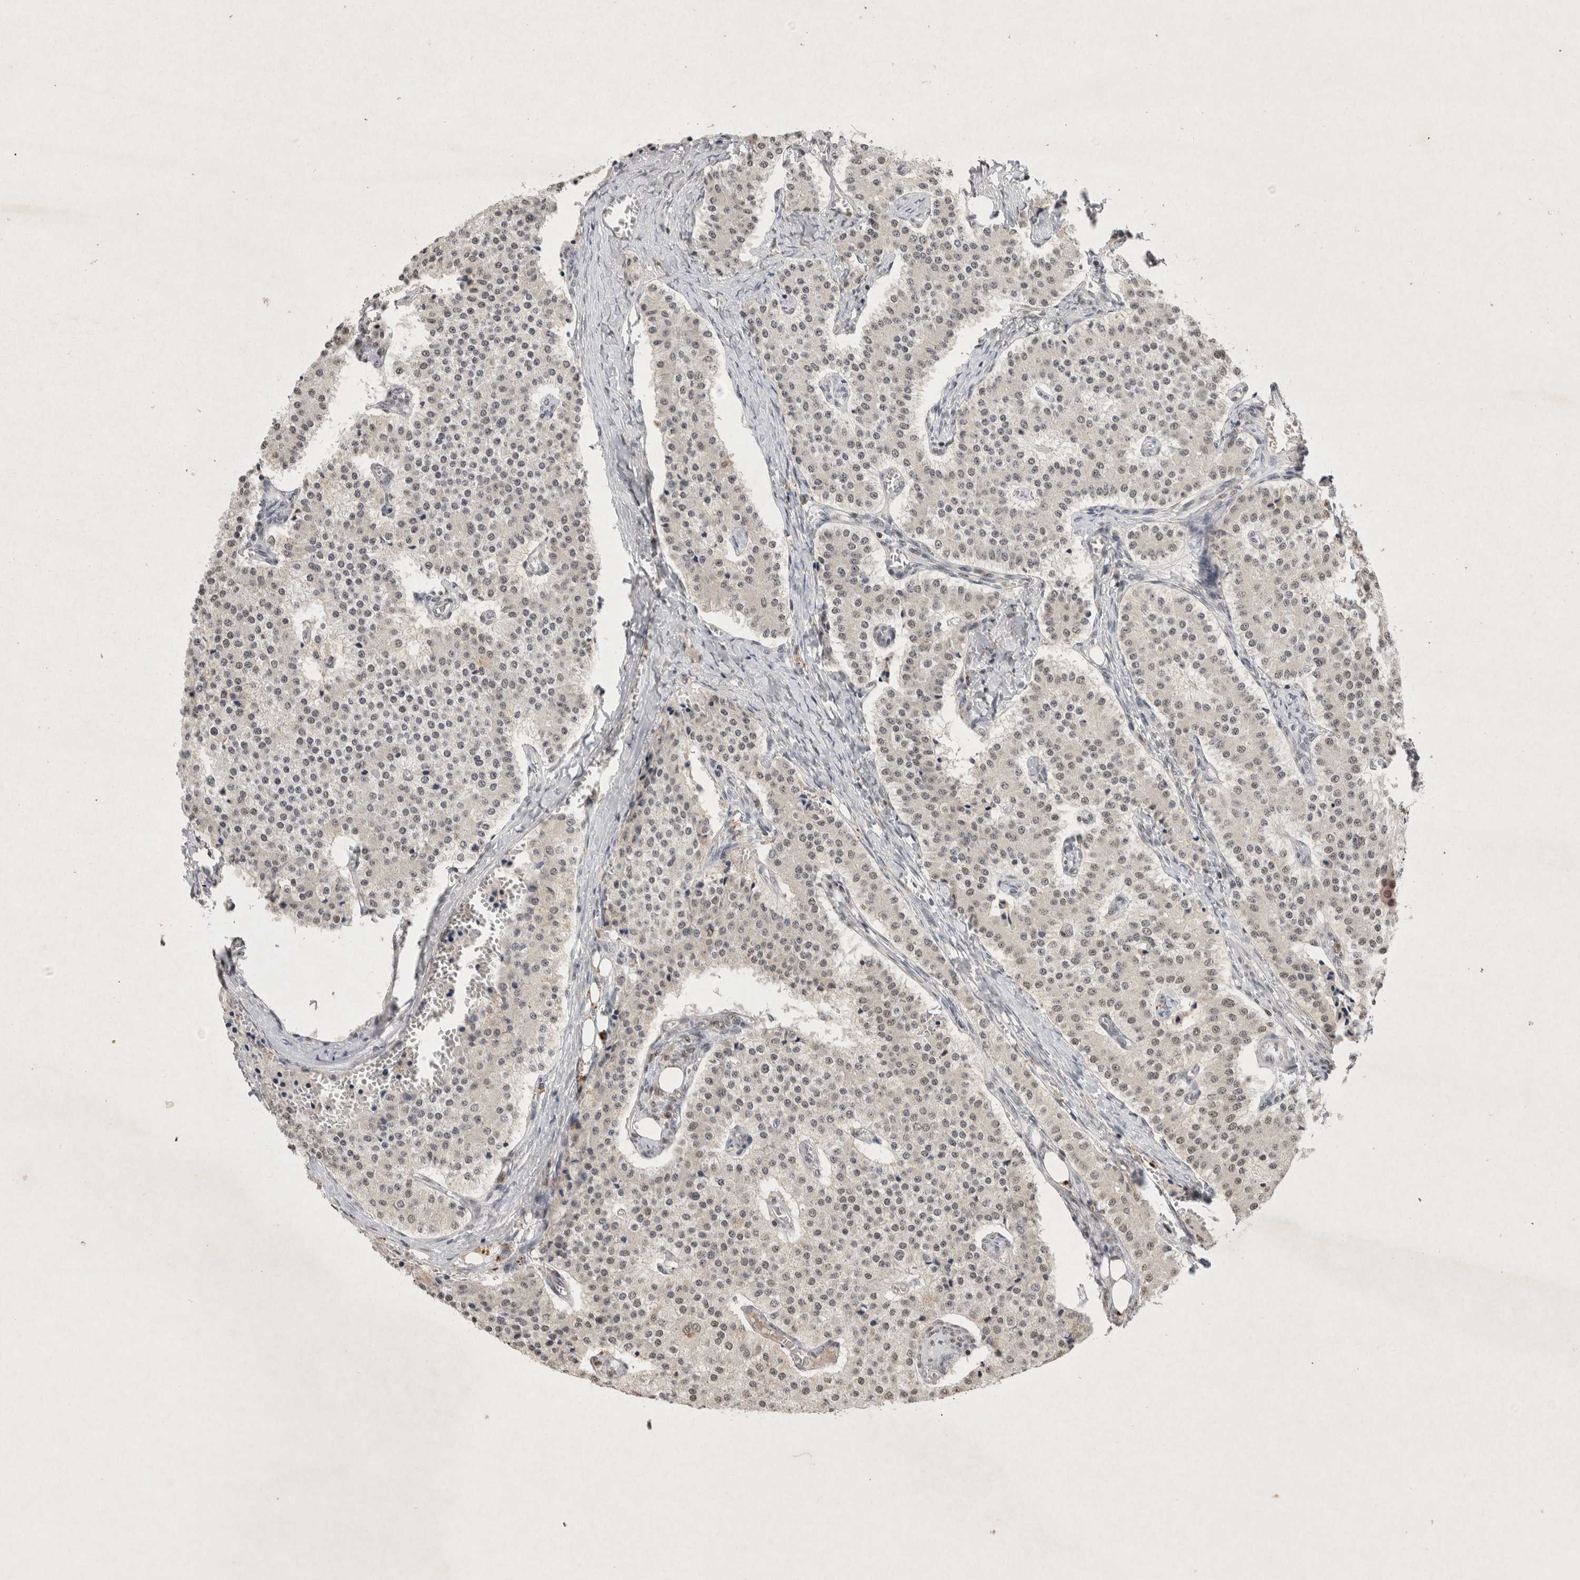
{"staining": {"intensity": "negative", "quantity": "none", "location": "none"}, "tissue": "carcinoid", "cell_type": "Tumor cells", "image_type": "cancer", "snomed": [{"axis": "morphology", "description": "Carcinoid, malignant, NOS"}, {"axis": "topography", "description": "Colon"}], "caption": "High power microscopy image of an immunohistochemistry (IHC) histopathology image of carcinoid, revealing no significant staining in tumor cells. (DAB immunohistochemistry (IHC) with hematoxylin counter stain).", "gene": "XRCC5", "patient": {"sex": "female", "age": 52}}